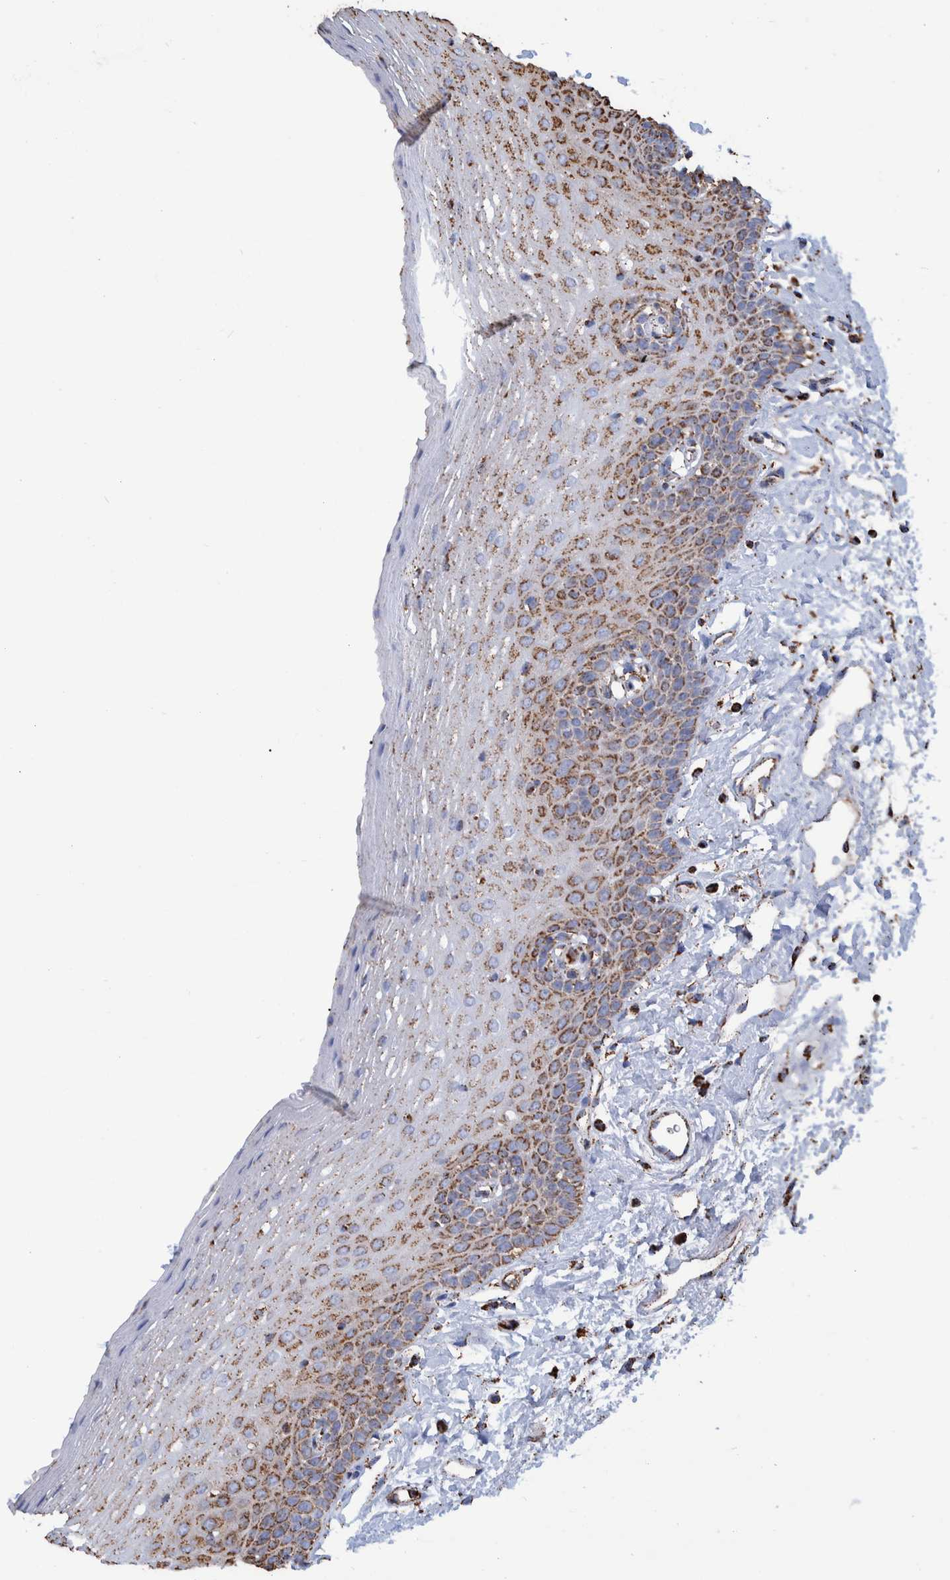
{"staining": {"intensity": "moderate", "quantity": "25%-75%", "location": "cytoplasmic/membranous"}, "tissue": "oral mucosa", "cell_type": "Squamous epithelial cells", "image_type": "normal", "snomed": [{"axis": "morphology", "description": "Normal tissue, NOS"}, {"axis": "topography", "description": "Oral tissue"}], "caption": "Squamous epithelial cells exhibit medium levels of moderate cytoplasmic/membranous expression in about 25%-75% of cells in normal oral mucosa.", "gene": "VPS26C", "patient": {"sex": "male", "age": 66}}